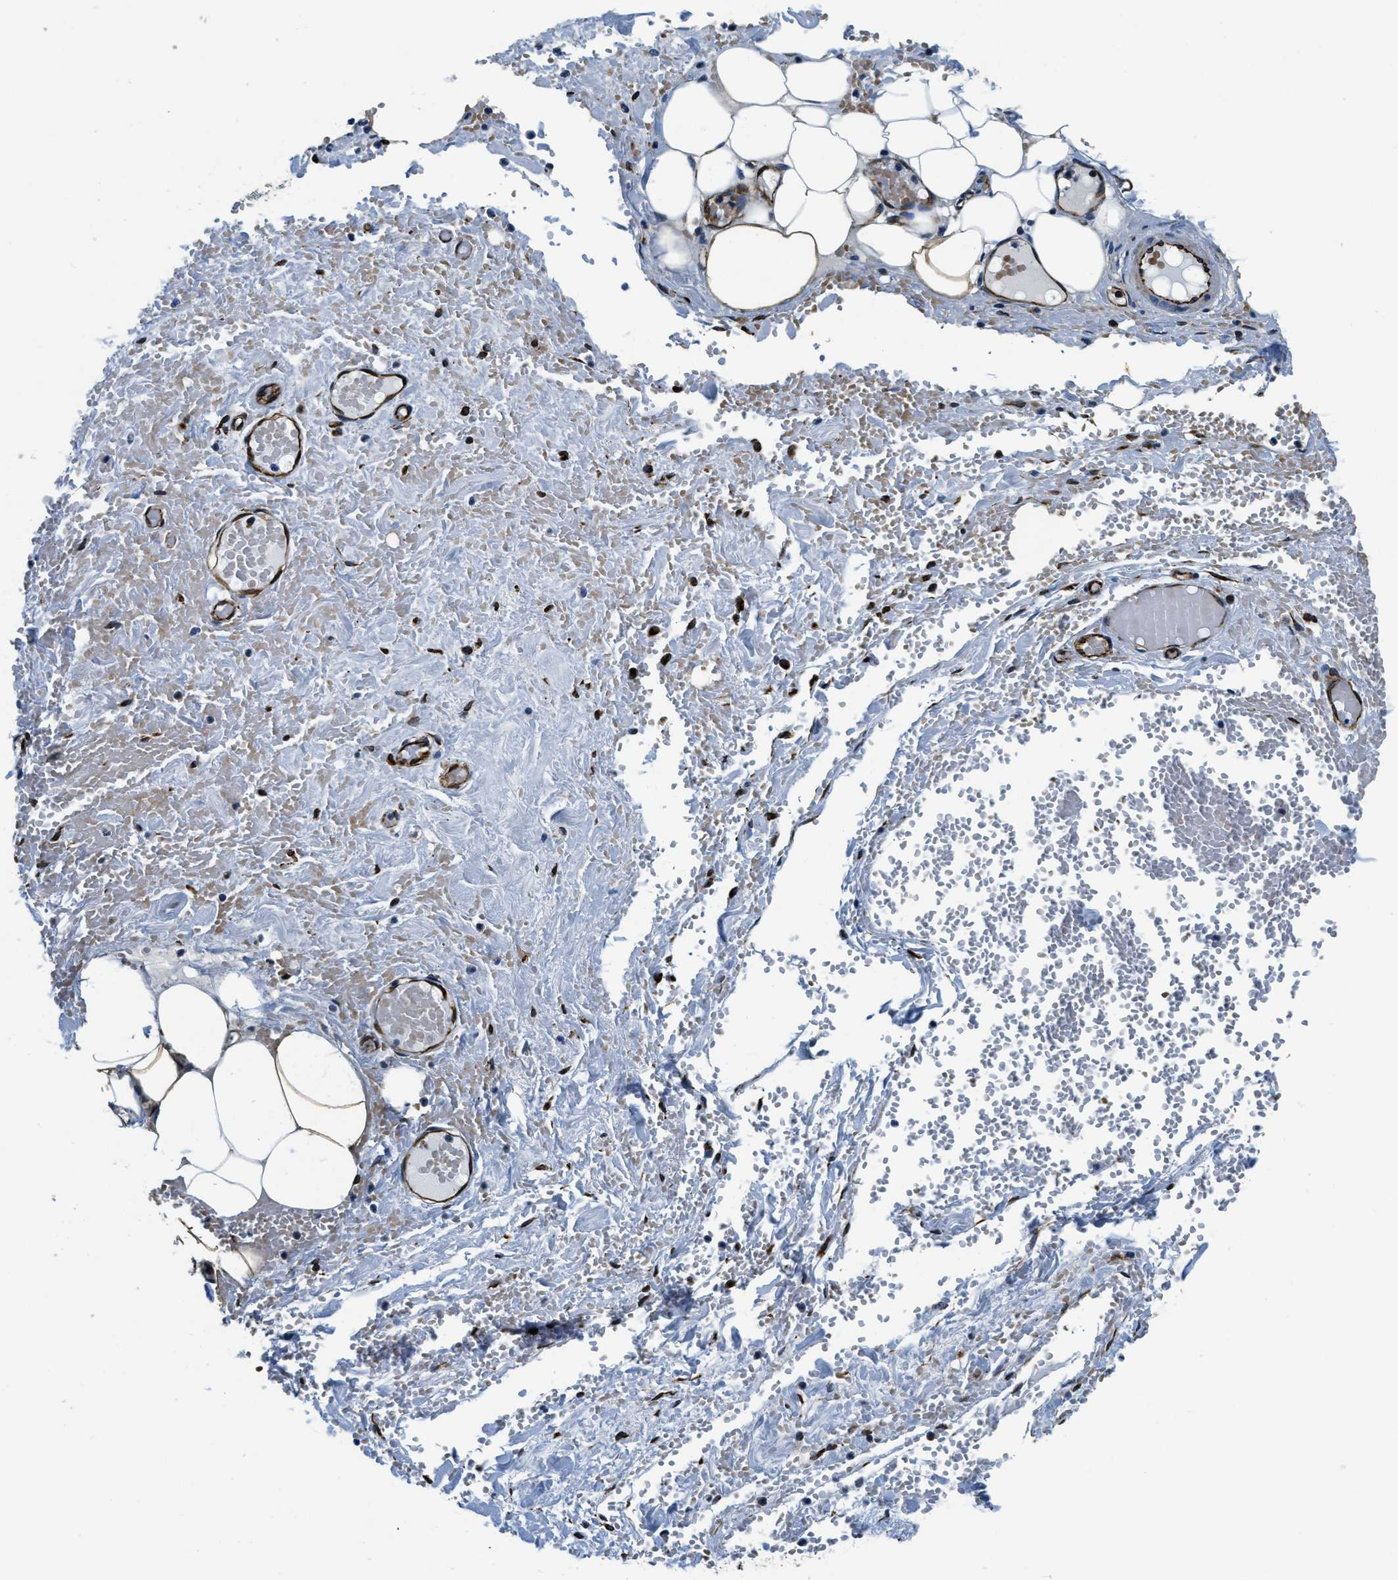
{"staining": {"intensity": "weak", "quantity": ">75%", "location": "cytoplasmic/membranous"}, "tissue": "adipose tissue", "cell_type": "Adipocytes", "image_type": "normal", "snomed": [{"axis": "morphology", "description": "Normal tissue, NOS"}, {"axis": "topography", "description": "Soft tissue"}, {"axis": "topography", "description": "Vascular tissue"}], "caption": "High-magnification brightfield microscopy of unremarkable adipose tissue stained with DAB (brown) and counterstained with hematoxylin (blue). adipocytes exhibit weak cytoplasmic/membranous staining is present in approximately>75% of cells. The protein of interest is stained brown, and the nuclei are stained in blue (DAB IHC with brightfield microscopy, high magnification).", "gene": "GNS", "patient": {"sex": "female", "age": 35}}